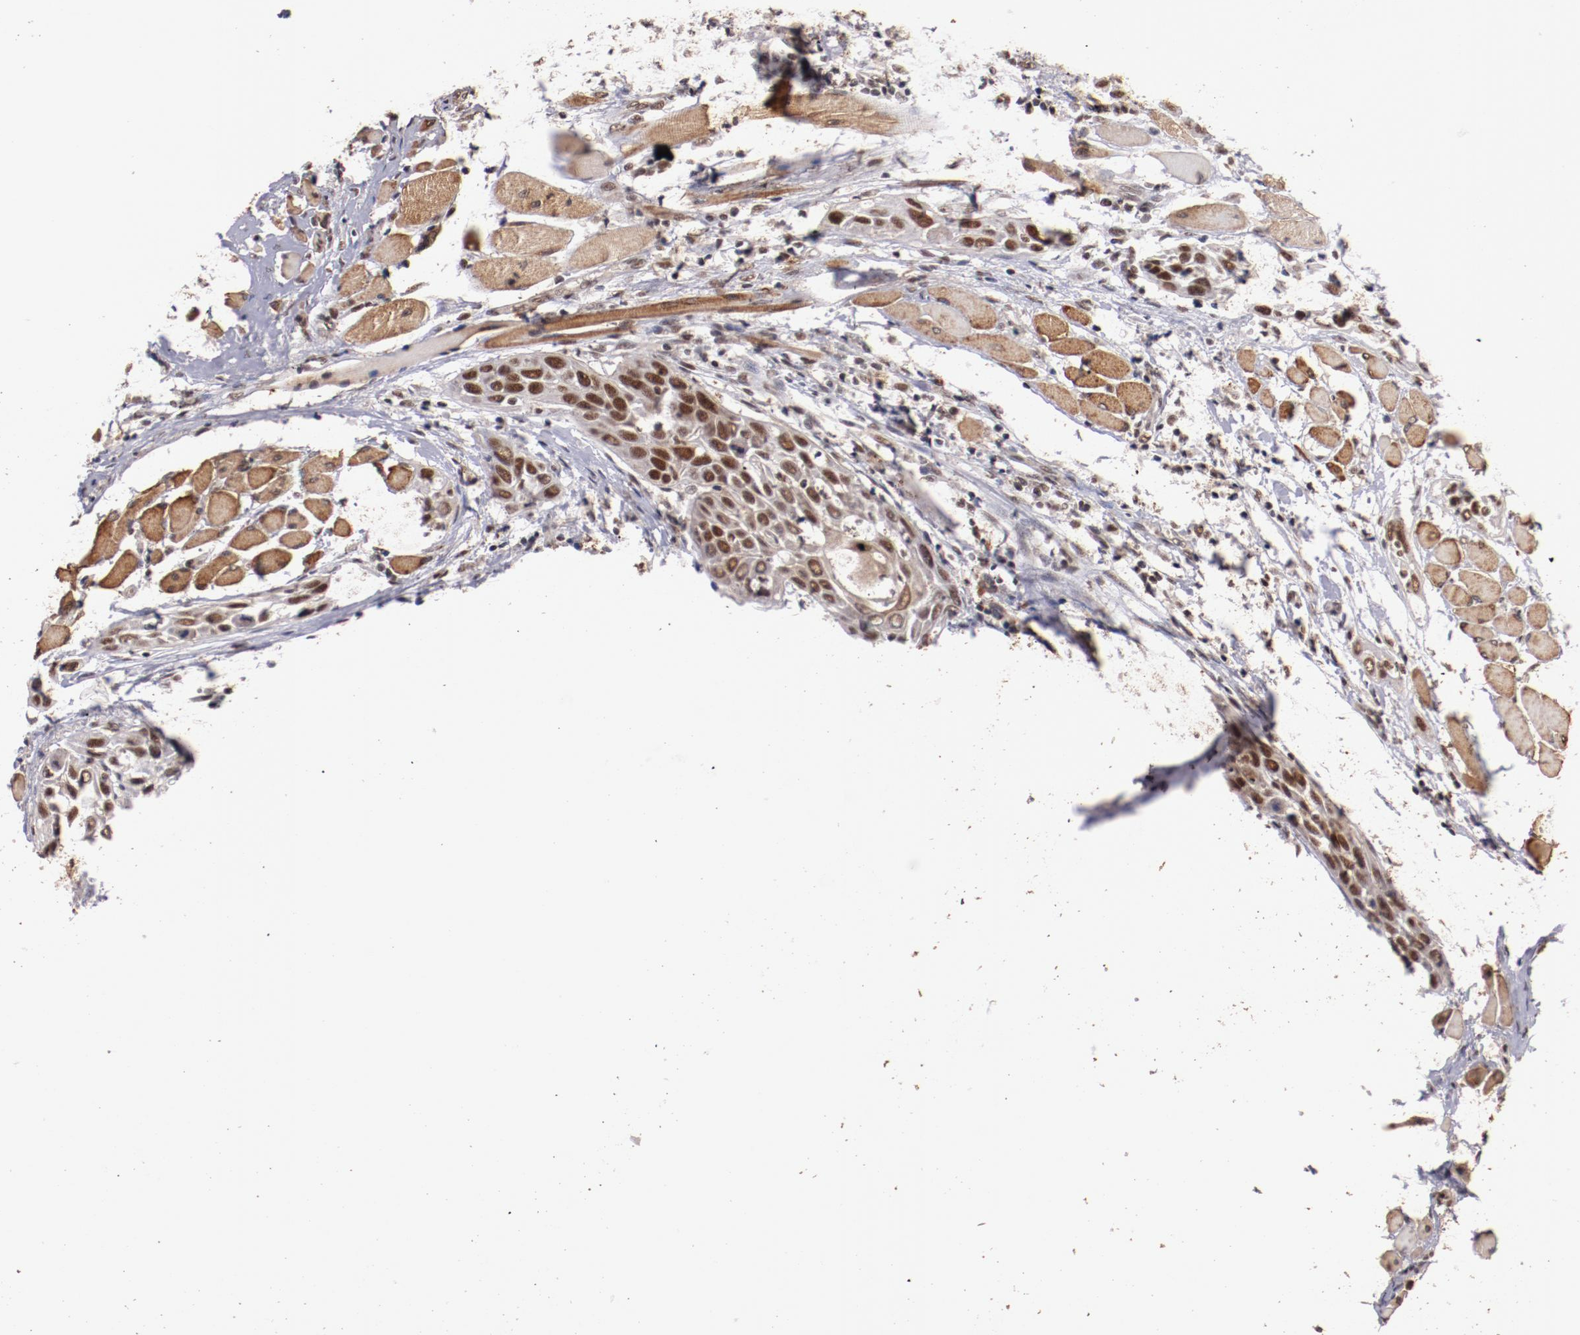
{"staining": {"intensity": "moderate", "quantity": "25%-75%", "location": "nuclear"}, "tissue": "head and neck cancer", "cell_type": "Tumor cells", "image_type": "cancer", "snomed": [{"axis": "morphology", "description": "Squamous cell carcinoma, NOS"}, {"axis": "topography", "description": "Oral tissue"}, {"axis": "topography", "description": "Head-Neck"}], "caption": "Head and neck cancer (squamous cell carcinoma) was stained to show a protein in brown. There is medium levels of moderate nuclear staining in about 25%-75% of tumor cells.", "gene": "STAG2", "patient": {"sex": "female", "age": 50}}